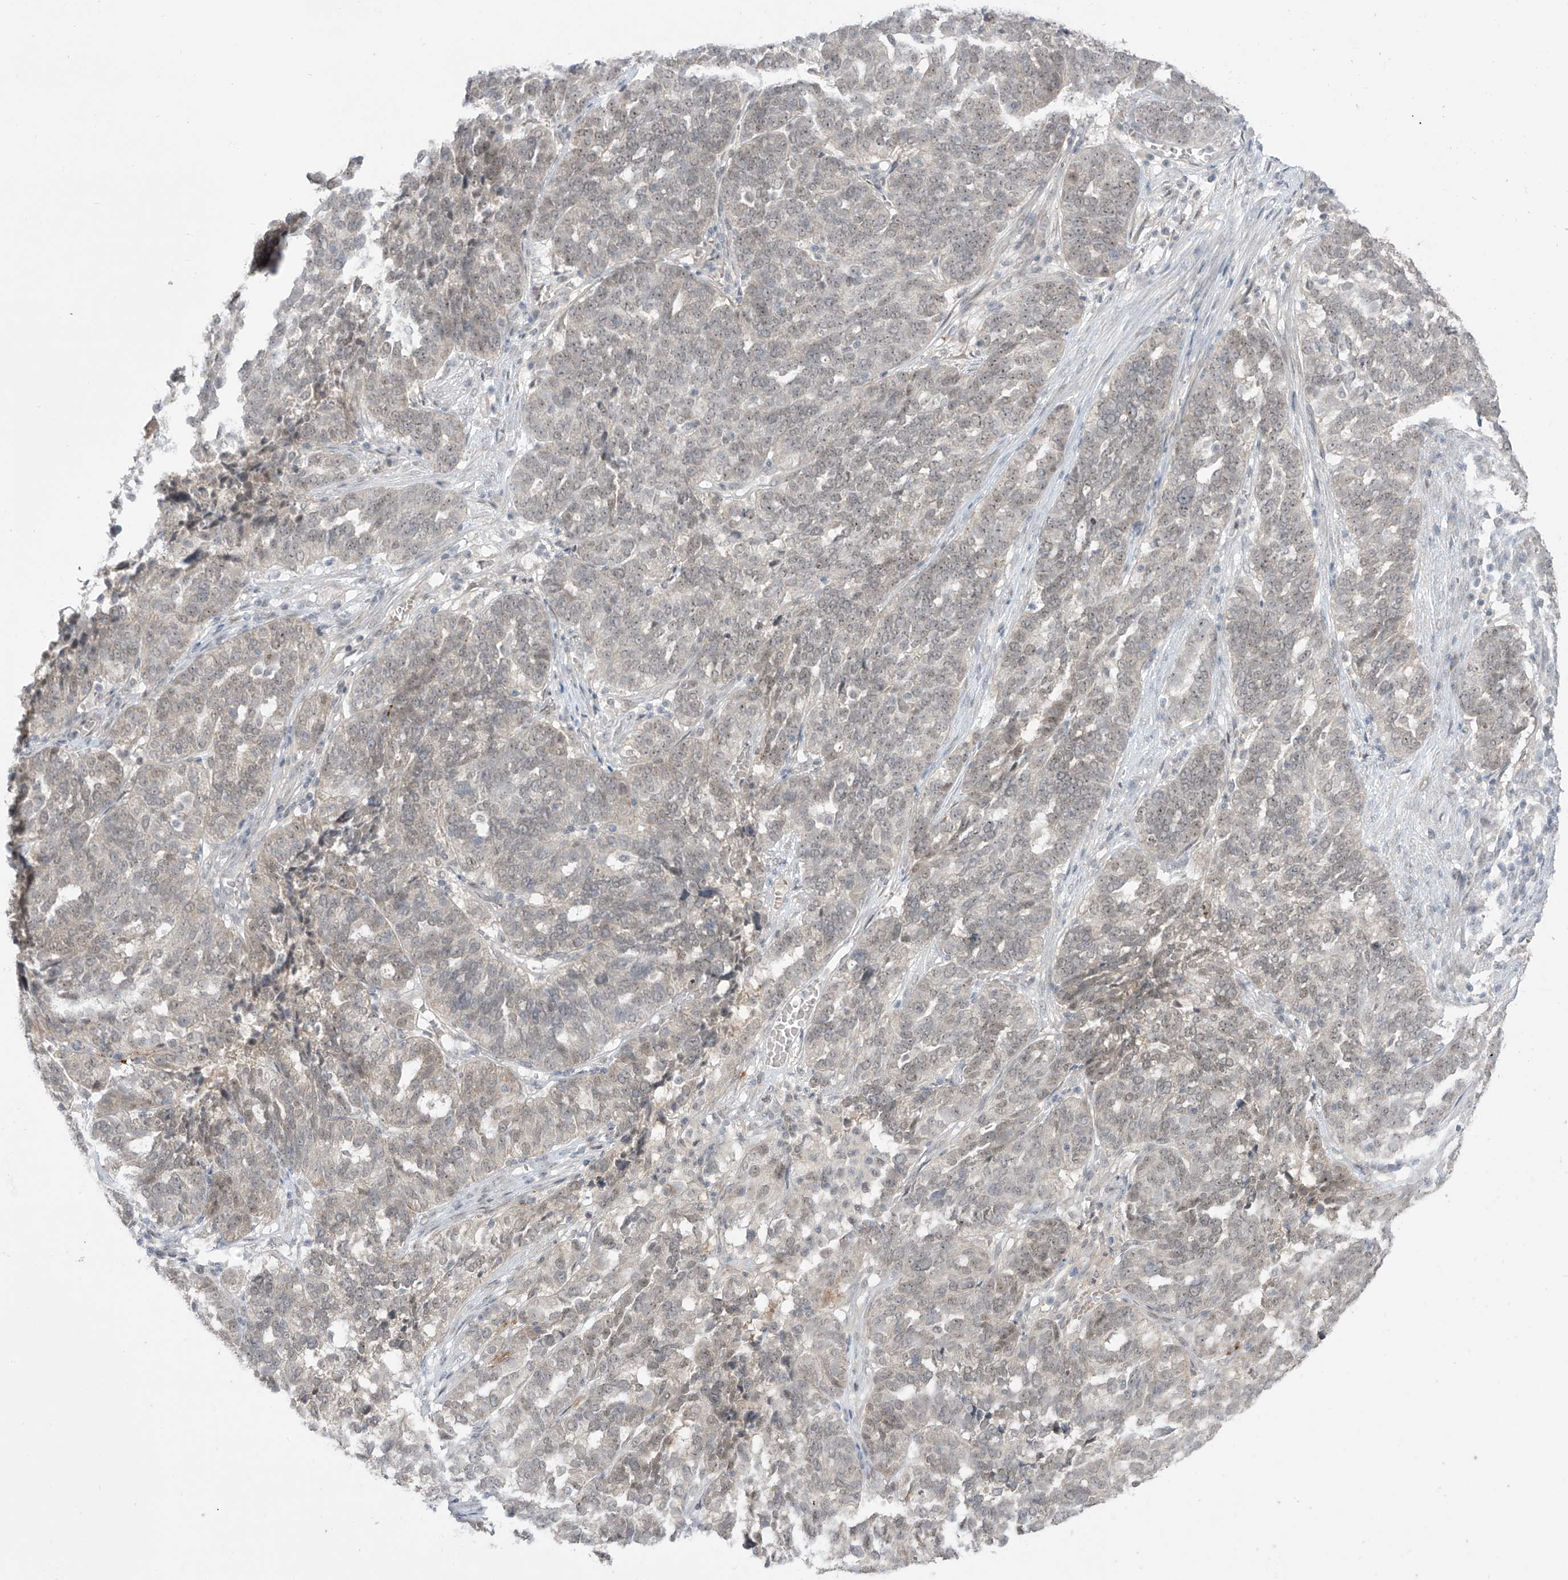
{"staining": {"intensity": "weak", "quantity": "25%-75%", "location": "nuclear"}, "tissue": "ovarian cancer", "cell_type": "Tumor cells", "image_type": "cancer", "snomed": [{"axis": "morphology", "description": "Cystadenocarcinoma, serous, NOS"}, {"axis": "topography", "description": "Ovary"}], "caption": "Weak nuclear protein positivity is present in approximately 25%-75% of tumor cells in serous cystadenocarcinoma (ovarian). (brown staining indicates protein expression, while blue staining denotes nuclei).", "gene": "OGT", "patient": {"sex": "female", "age": 59}}